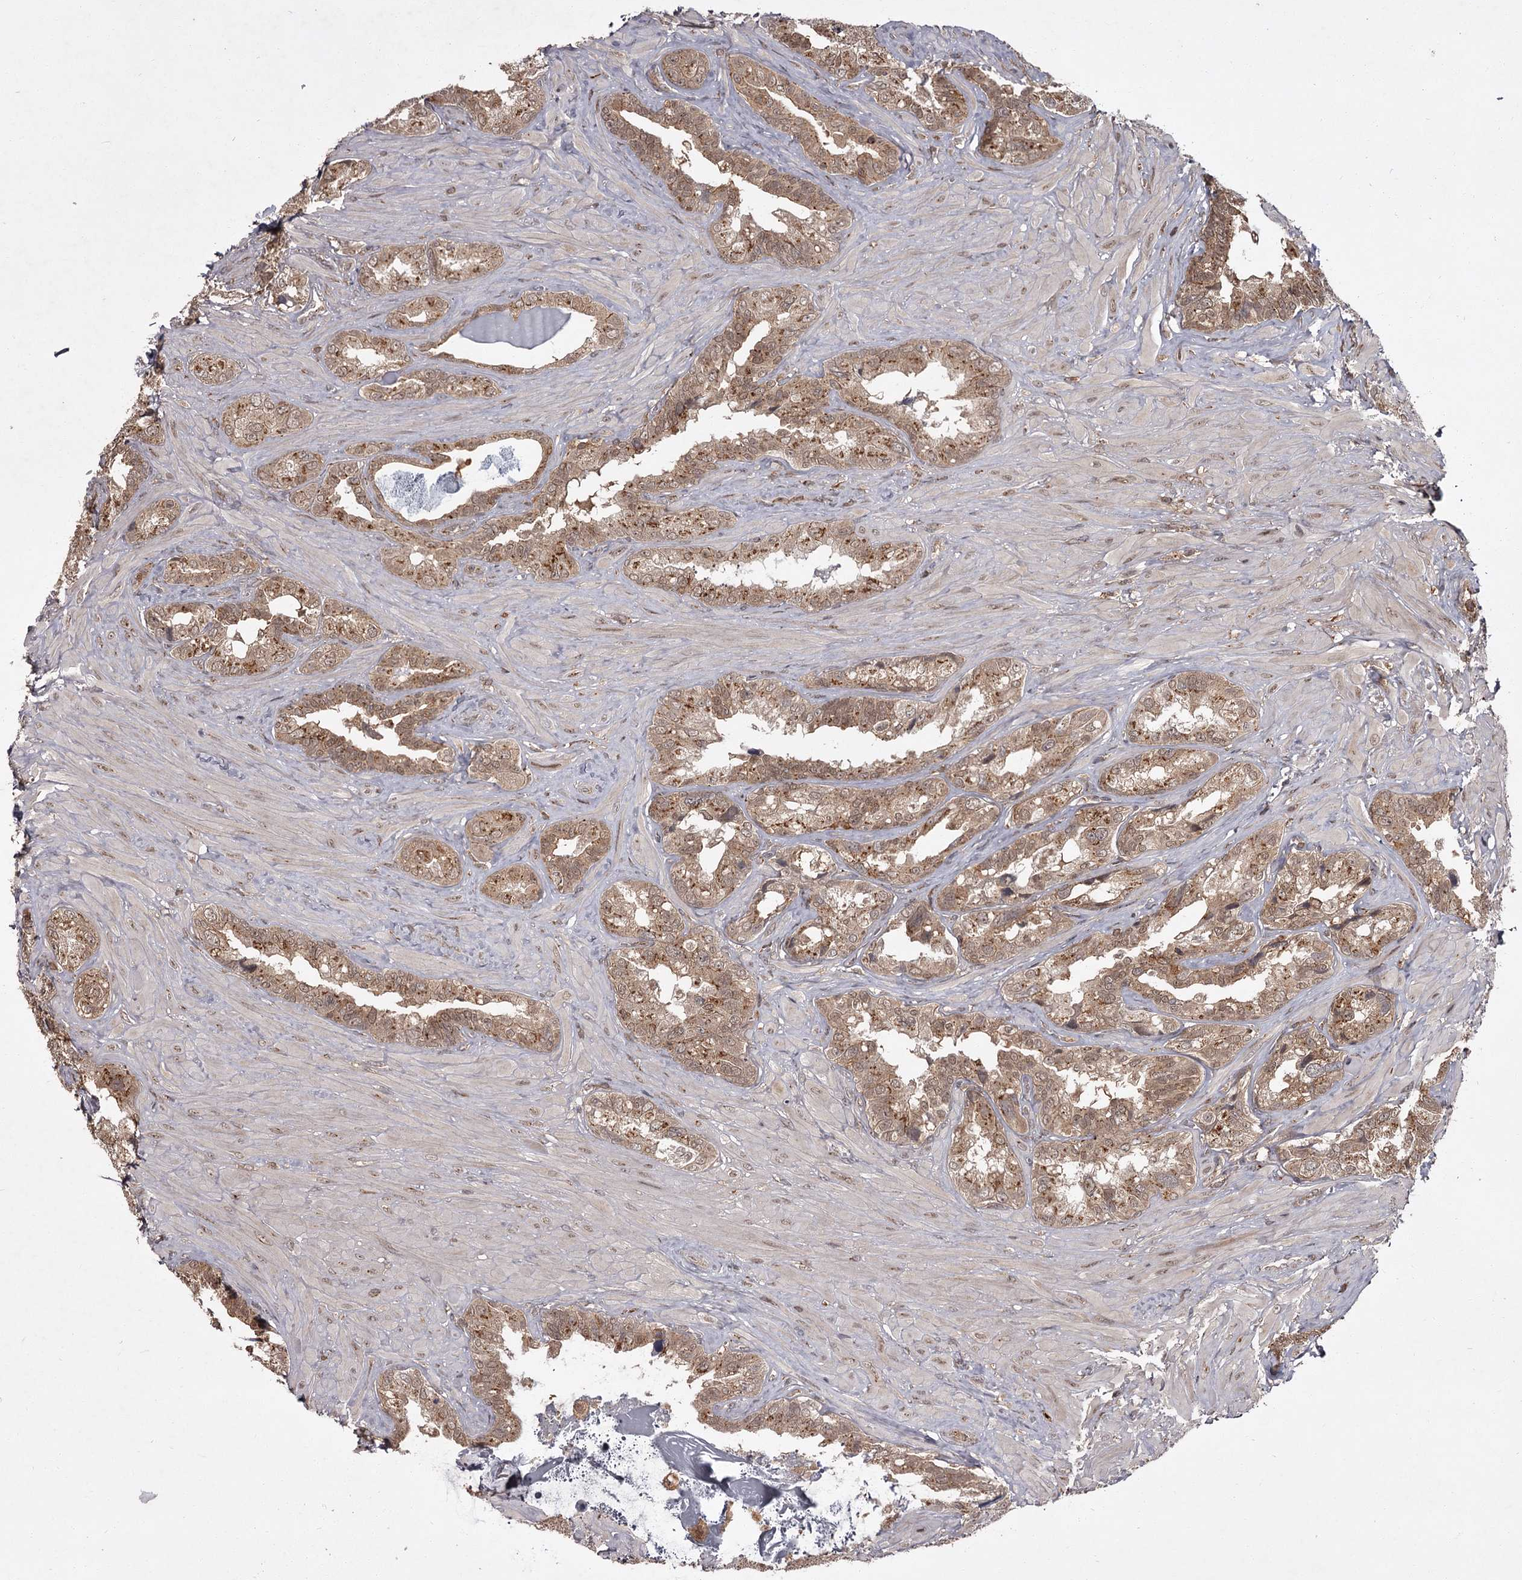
{"staining": {"intensity": "moderate", "quantity": ">75%", "location": "cytoplasmic/membranous"}, "tissue": "seminal vesicle", "cell_type": "Glandular cells", "image_type": "normal", "snomed": [{"axis": "morphology", "description": "Normal tissue, NOS"}, {"axis": "topography", "description": "Seminal veicle"}, {"axis": "topography", "description": "Peripheral nerve tissue"}], "caption": "IHC micrograph of benign human seminal vesicle stained for a protein (brown), which reveals medium levels of moderate cytoplasmic/membranous positivity in about >75% of glandular cells.", "gene": "TBC1D23", "patient": {"sex": "male", "age": 67}}